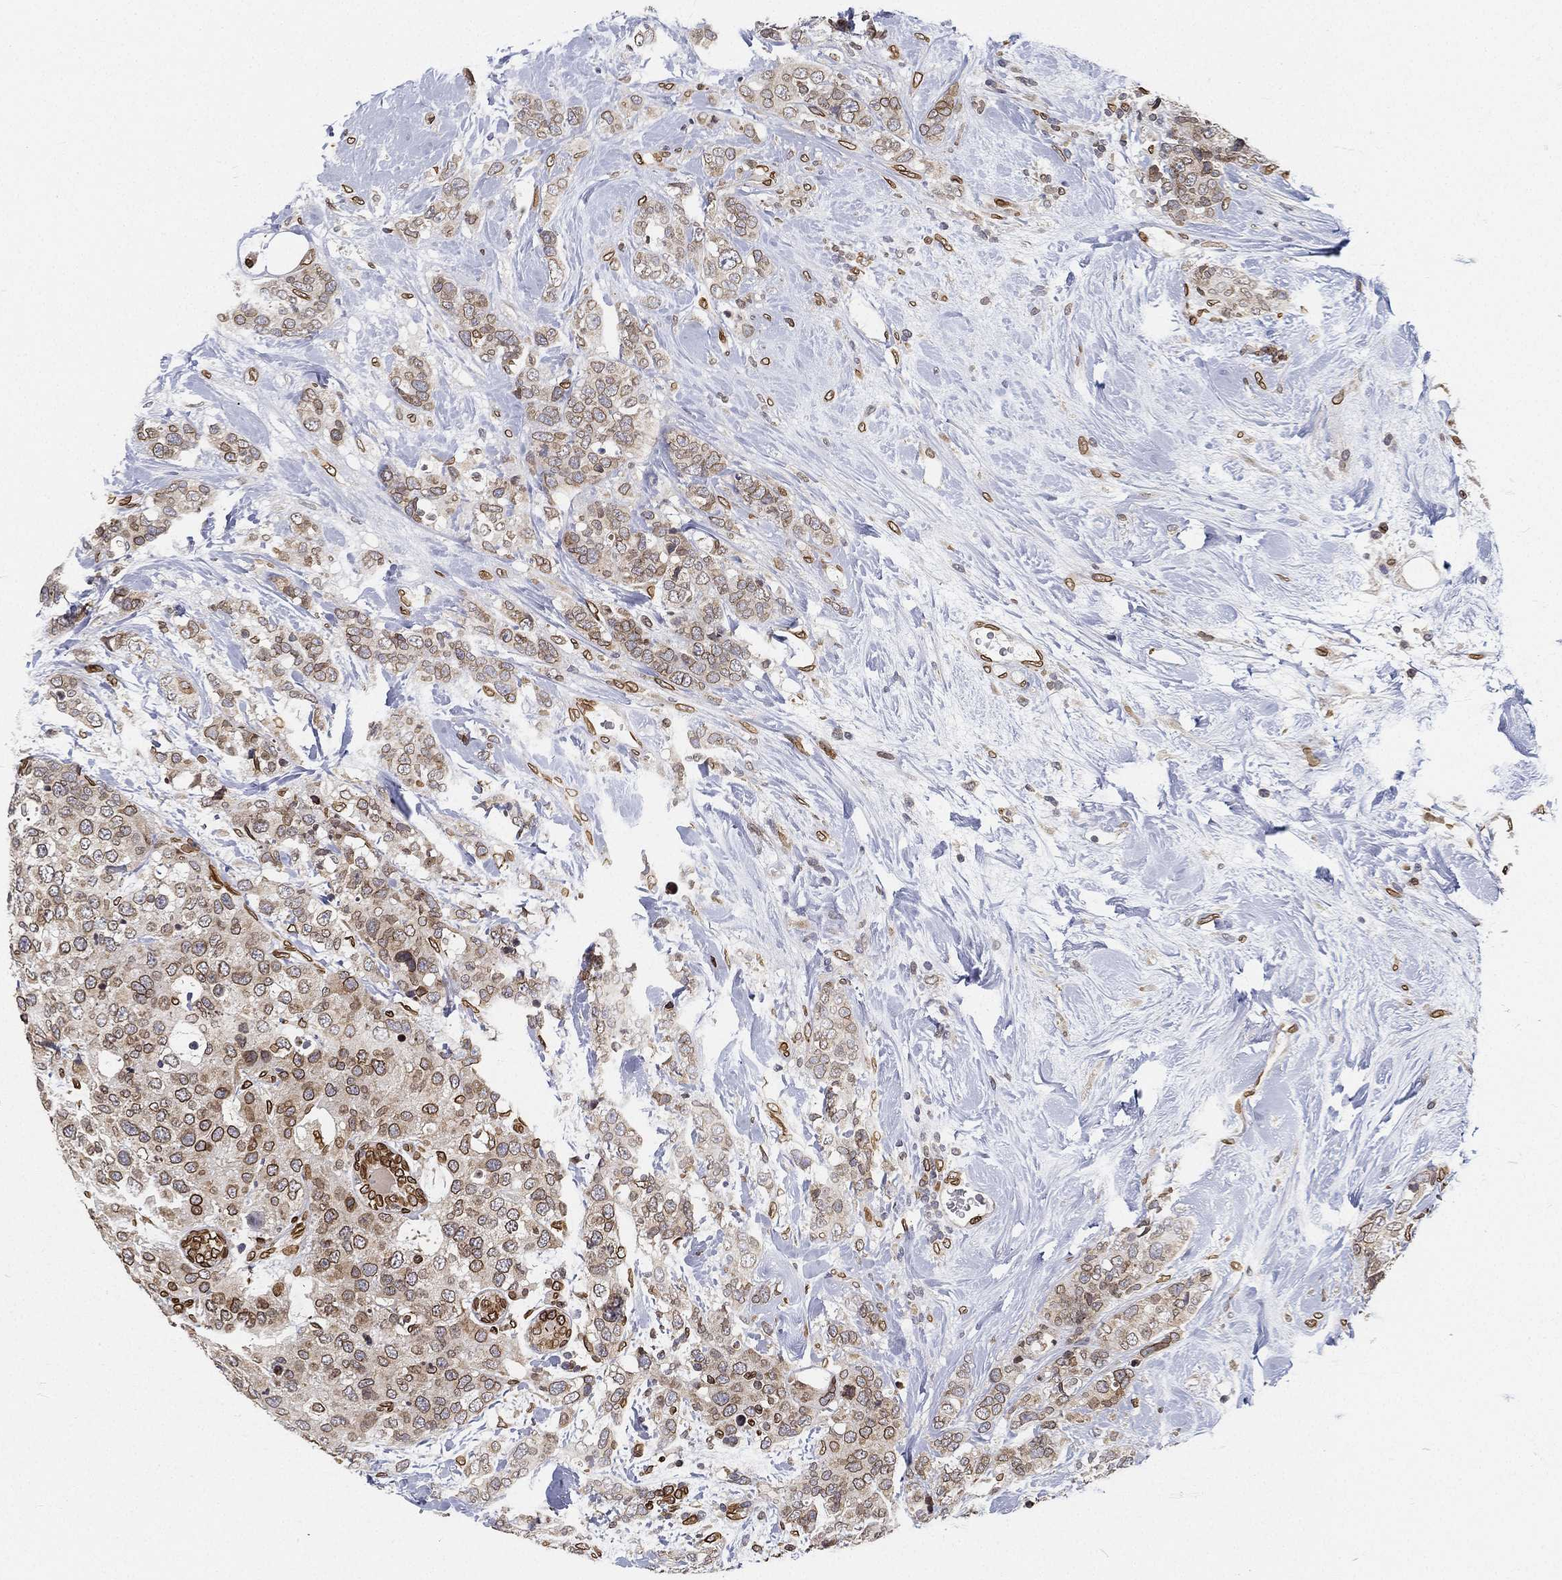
{"staining": {"intensity": "strong", "quantity": "25%-75%", "location": "cytoplasmic/membranous,nuclear"}, "tissue": "breast cancer", "cell_type": "Tumor cells", "image_type": "cancer", "snomed": [{"axis": "morphology", "description": "Lobular carcinoma"}, {"axis": "topography", "description": "Breast"}], "caption": "Immunohistochemistry (IHC) histopathology image of neoplastic tissue: human breast lobular carcinoma stained using IHC shows high levels of strong protein expression localized specifically in the cytoplasmic/membranous and nuclear of tumor cells, appearing as a cytoplasmic/membranous and nuclear brown color.", "gene": "PALB2", "patient": {"sex": "female", "age": 59}}